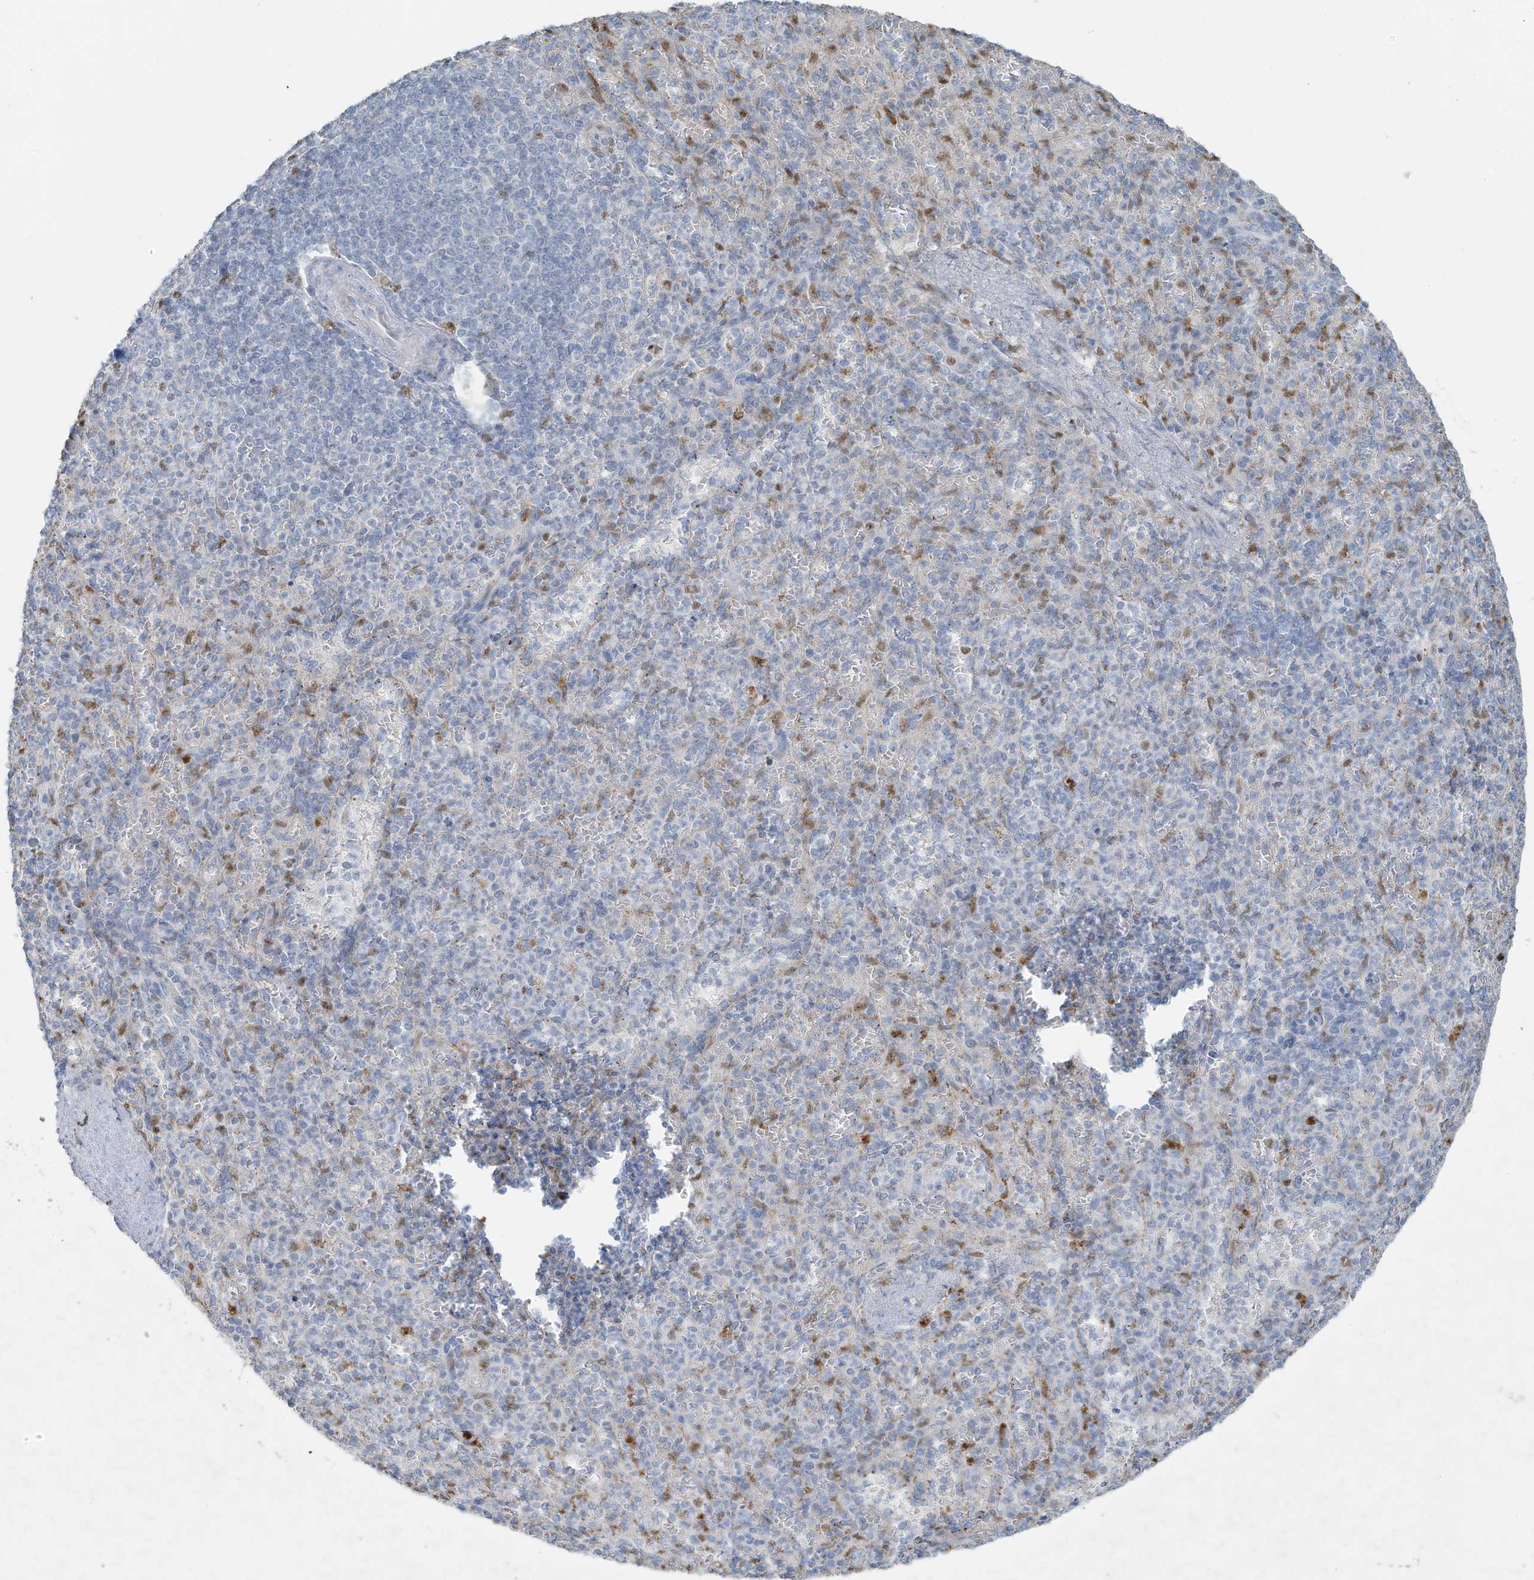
{"staining": {"intensity": "moderate", "quantity": "<25%", "location": "cytoplasmic/membranous"}, "tissue": "spleen", "cell_type": "Cells in red pulp", "image_type": "normal", "snomed": [{"axis": "morphology", "description": "Normal tissue, NOS"}, {"axis": "topography", "description": "Spleen"}], "caption": "This photomicrograph demonstrates immunohistochemistry staining of unremarkable spleen, with low moderate cytoplasmic/membranous positivity in about <25% of cells in red pulp.", "gene": "TUBE1", "patient": {"sex": "female", "age": 74}}